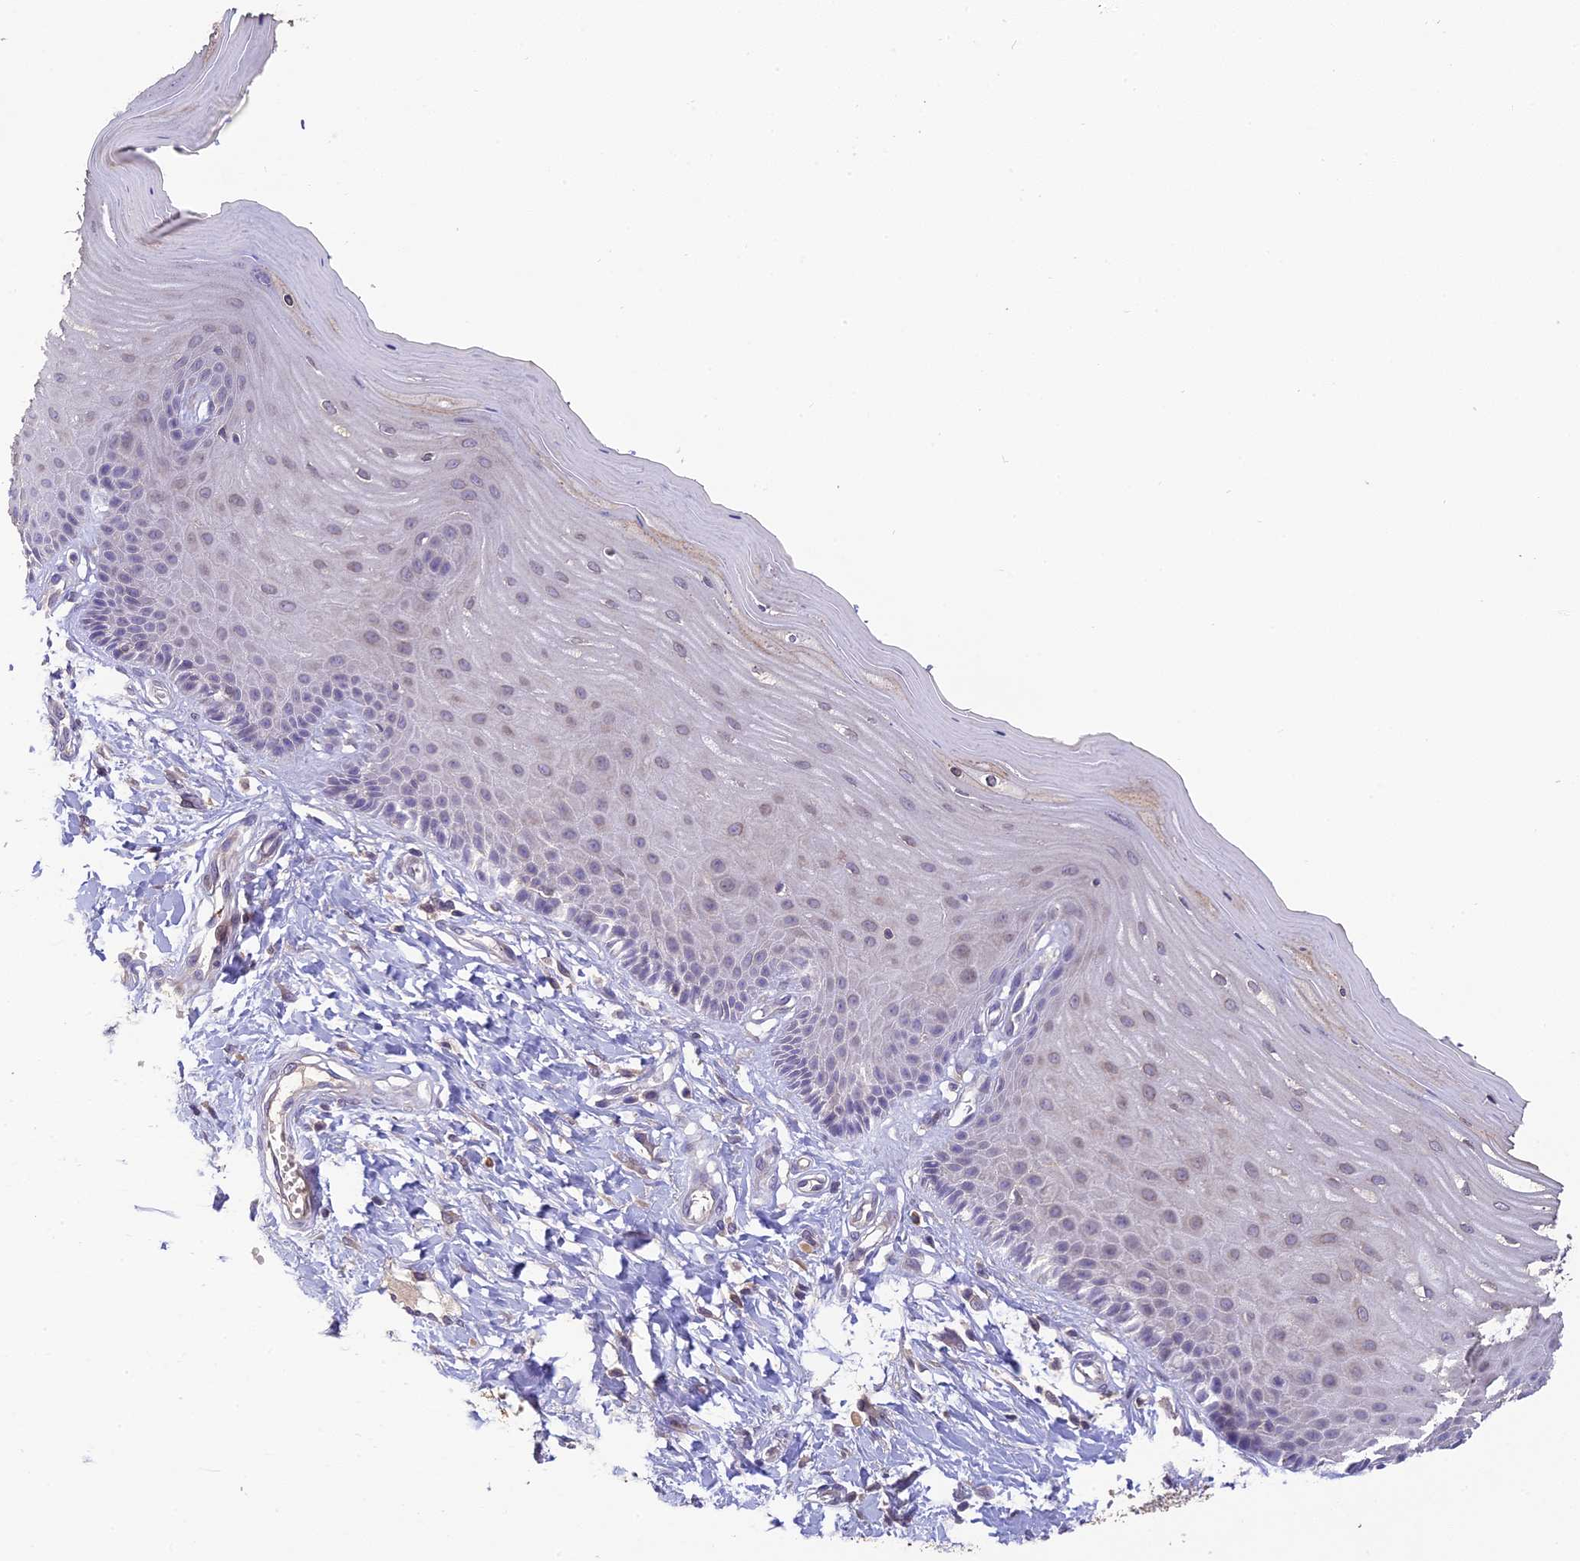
{"staining": {"intensity": "negative", "quantity": "none", "location": "none"}, "tissue": "cervix", "cell_type": "Glandular cells", "image_type": "normal", "snomed": [{"axis": "morphology", "description": "Normal tissue, NOS"}, {"axis": "topography", "description": "Cervix"}], "caption": "The micrograph displays no staining of glandular cells in normal cervix. (Brightfield microscopy of DAB (3,3'-diaminobenzidine) IHC at high magnification).", "gene": "BMT2", "patient": {"sex": "female", "age": 55}}